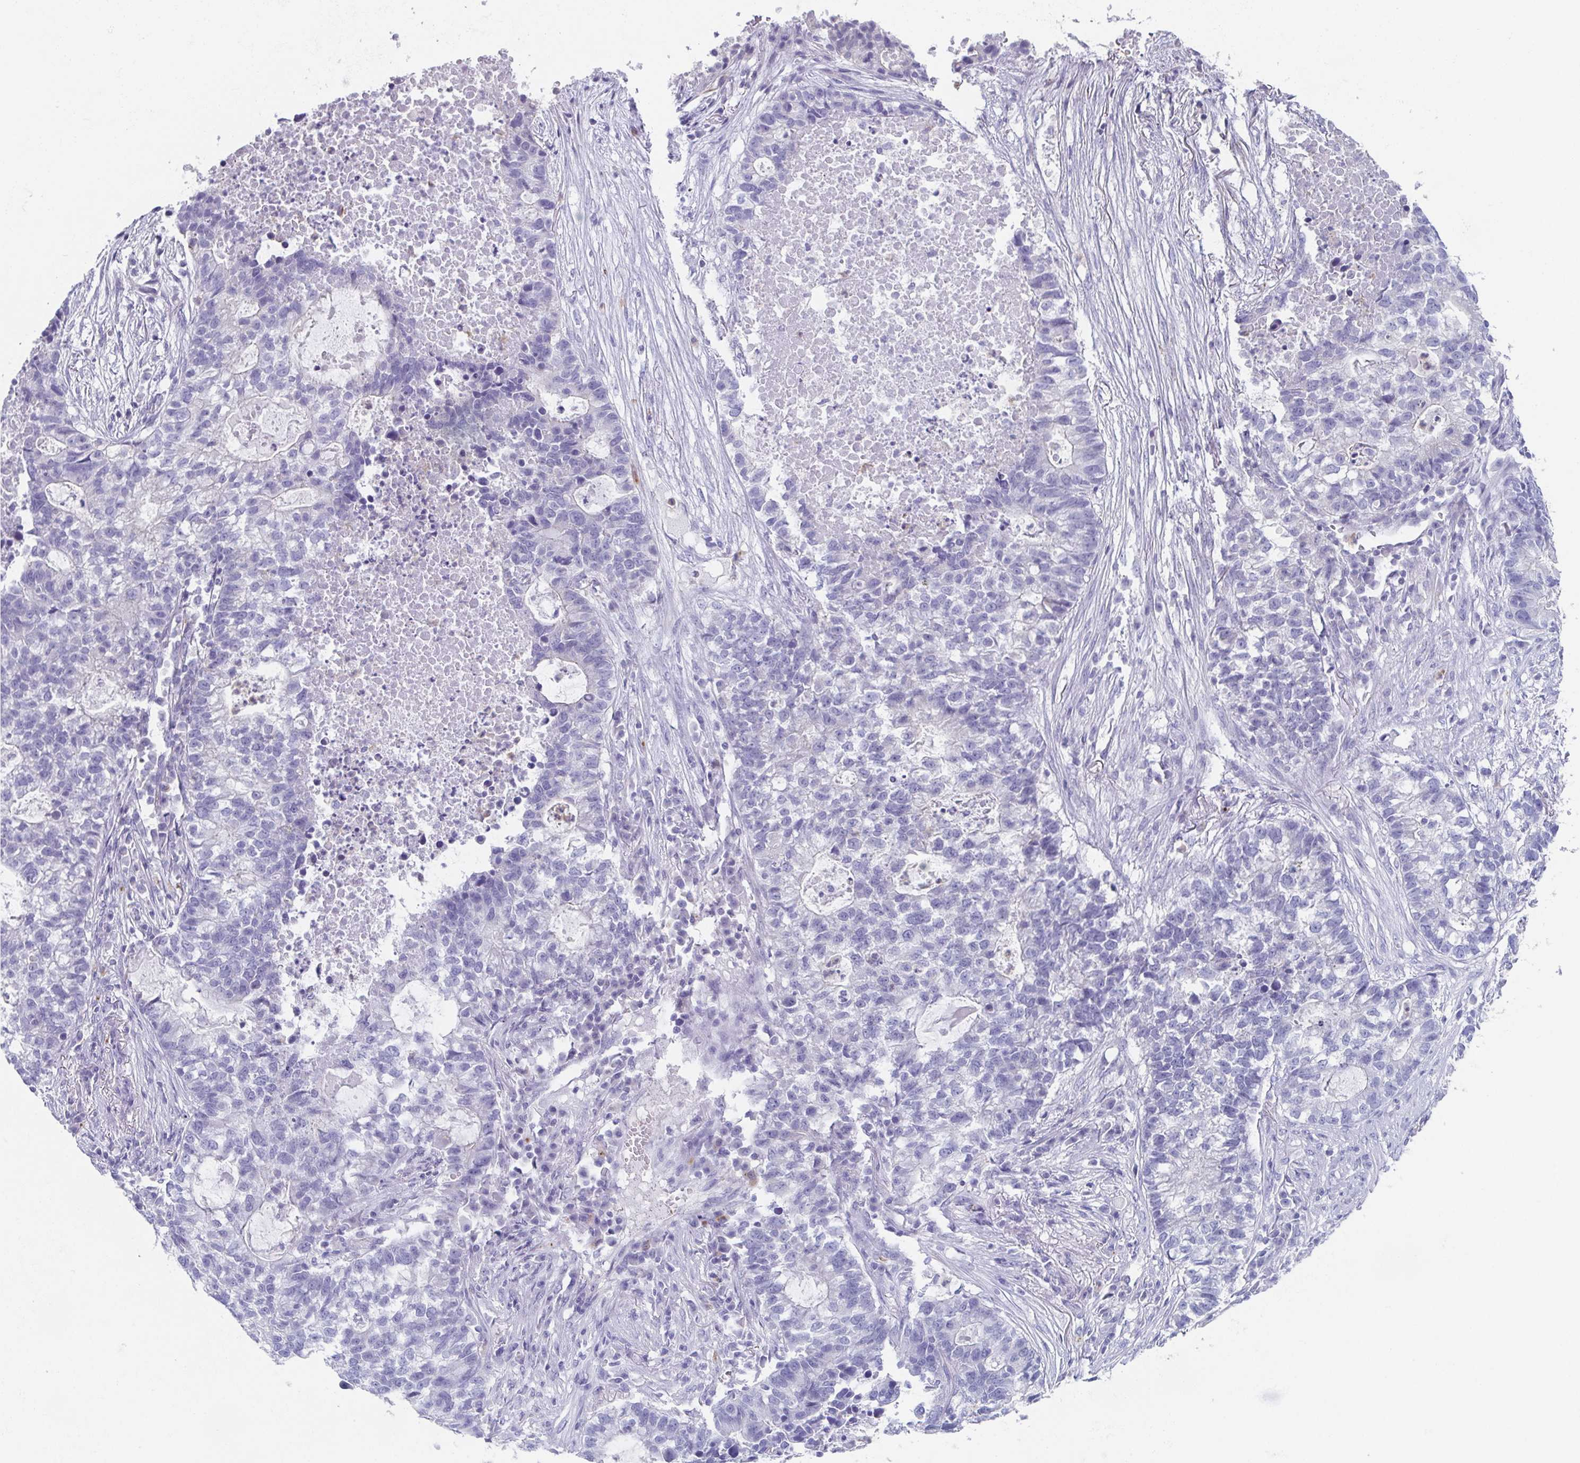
{"staining": {"intensity": "negative", "quantity": "none", "location": "none"}, "tissue": "lung cancer", "cell_type": "Tumor cells", "image_type": "cancer", "snomed": [{"axis": "morphology", "description": "Adenocarcinoma, NOS"}, {"axis": "topography", "description": "Lung"}], "caption": "A high-resolution photomicrograph shows immunohistochemistry (IHC) staining of lung cancer (adenocarcinoma), which displays no significant expression in tumor cells.", "gene": "LYRM2", "patient": {"sex": "male", "age": 57}}